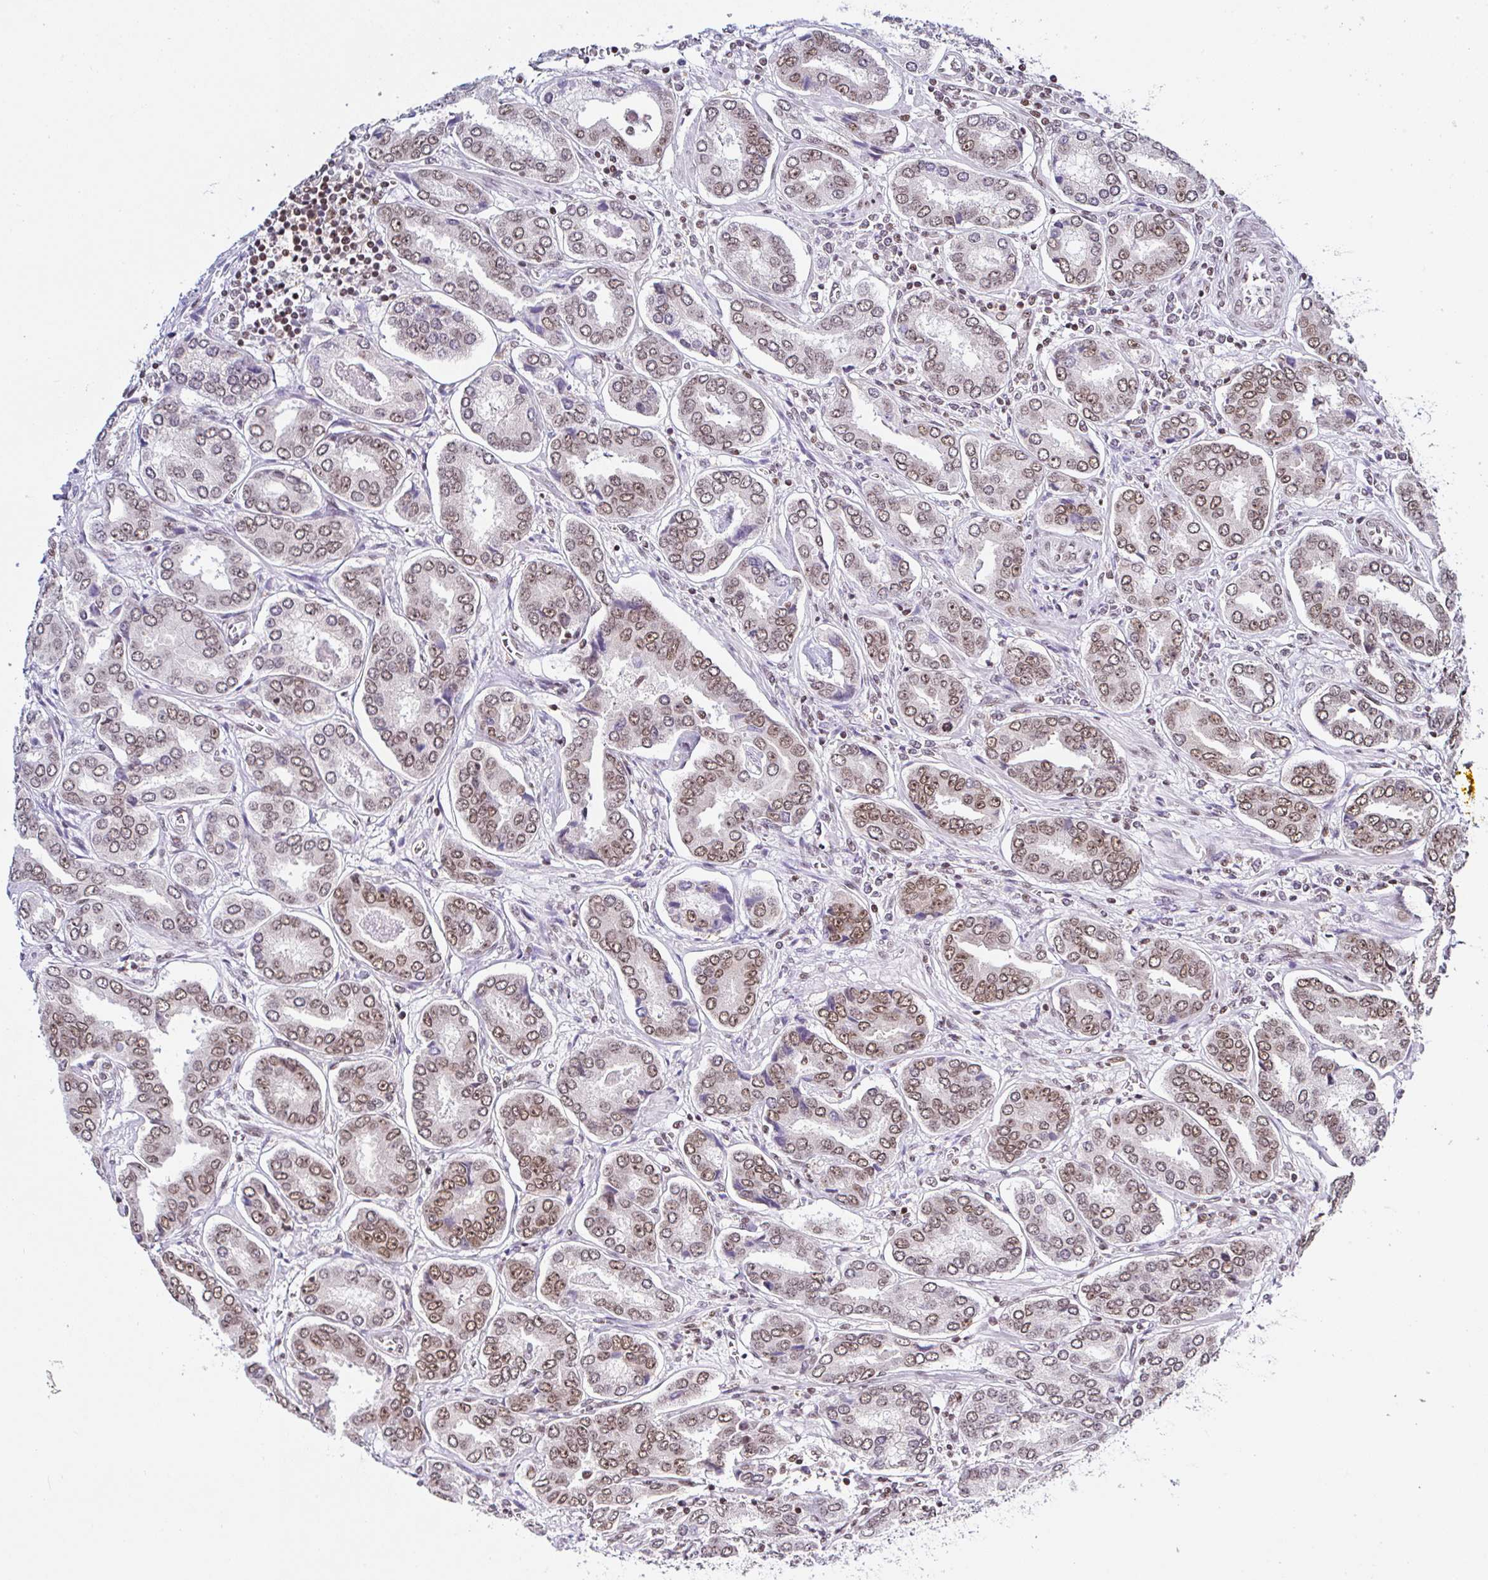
{"staining": {"intensity": "moderate", "quantity": ">75%", "location": "nuclear"}, "tissue": "prostate cancer", "cell_type": "Tumor cells", "image_type": "cancer", "snomed": [{"axis": "morphology", "description": "Adenocarcinoma, High grade"}, {"axis": "topography", "description": "Prostate"}], "caption": "Protein expression by immunohistochemistry displays moderate nuclear staining in approximately >75% of tumor cells in high-grade adenocarcinoma (prostate).", "gene": "DR1", "patient": {"sex": "male", "age": 72}}